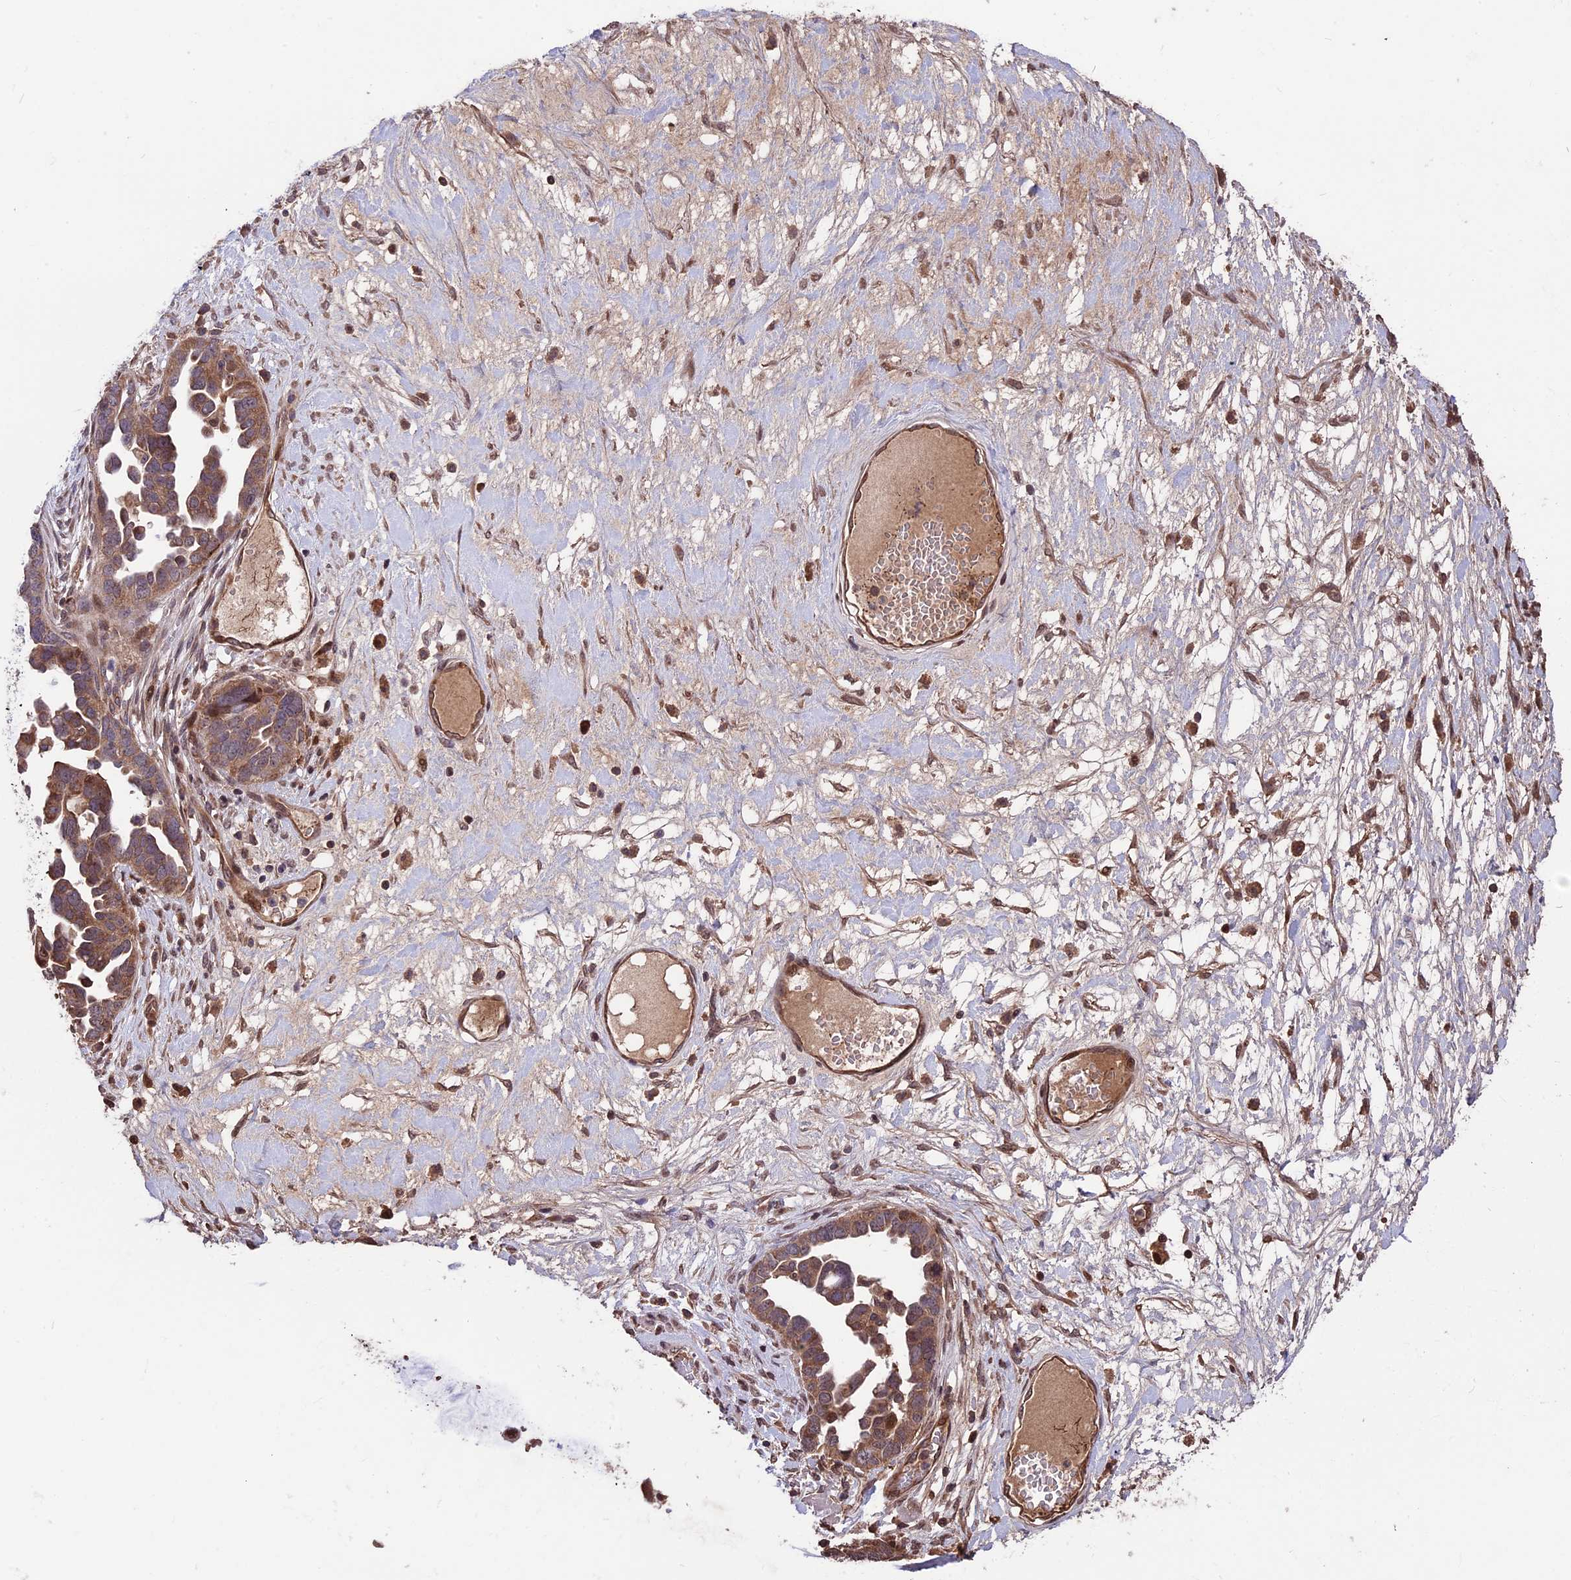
{"staining": {"intensity": "moderate", "quantity": ">75%", "location": "cytoplasmic/membranous"}, "tissue": "ovarian cancer", "cell_type": "Tumor cells", "image_type": "cancer", "snomed": [{"axis": "morphology", "description": "Cystadenocarcinoma, serous, NOS"}, {"axis": "topography", "description": "Ovary"}], "caption": "High-magnification brightfield microscopy of ovarian cancer stained with DAB (brown) and counterstained with hematoxylin (blue). tumor cells exhibit moderate cytoplasmic/membranous positivity is appreciated in approximately>75% of cells.", "gene": "ZNF598", "patient": {"sex": "female", "age": 54}}